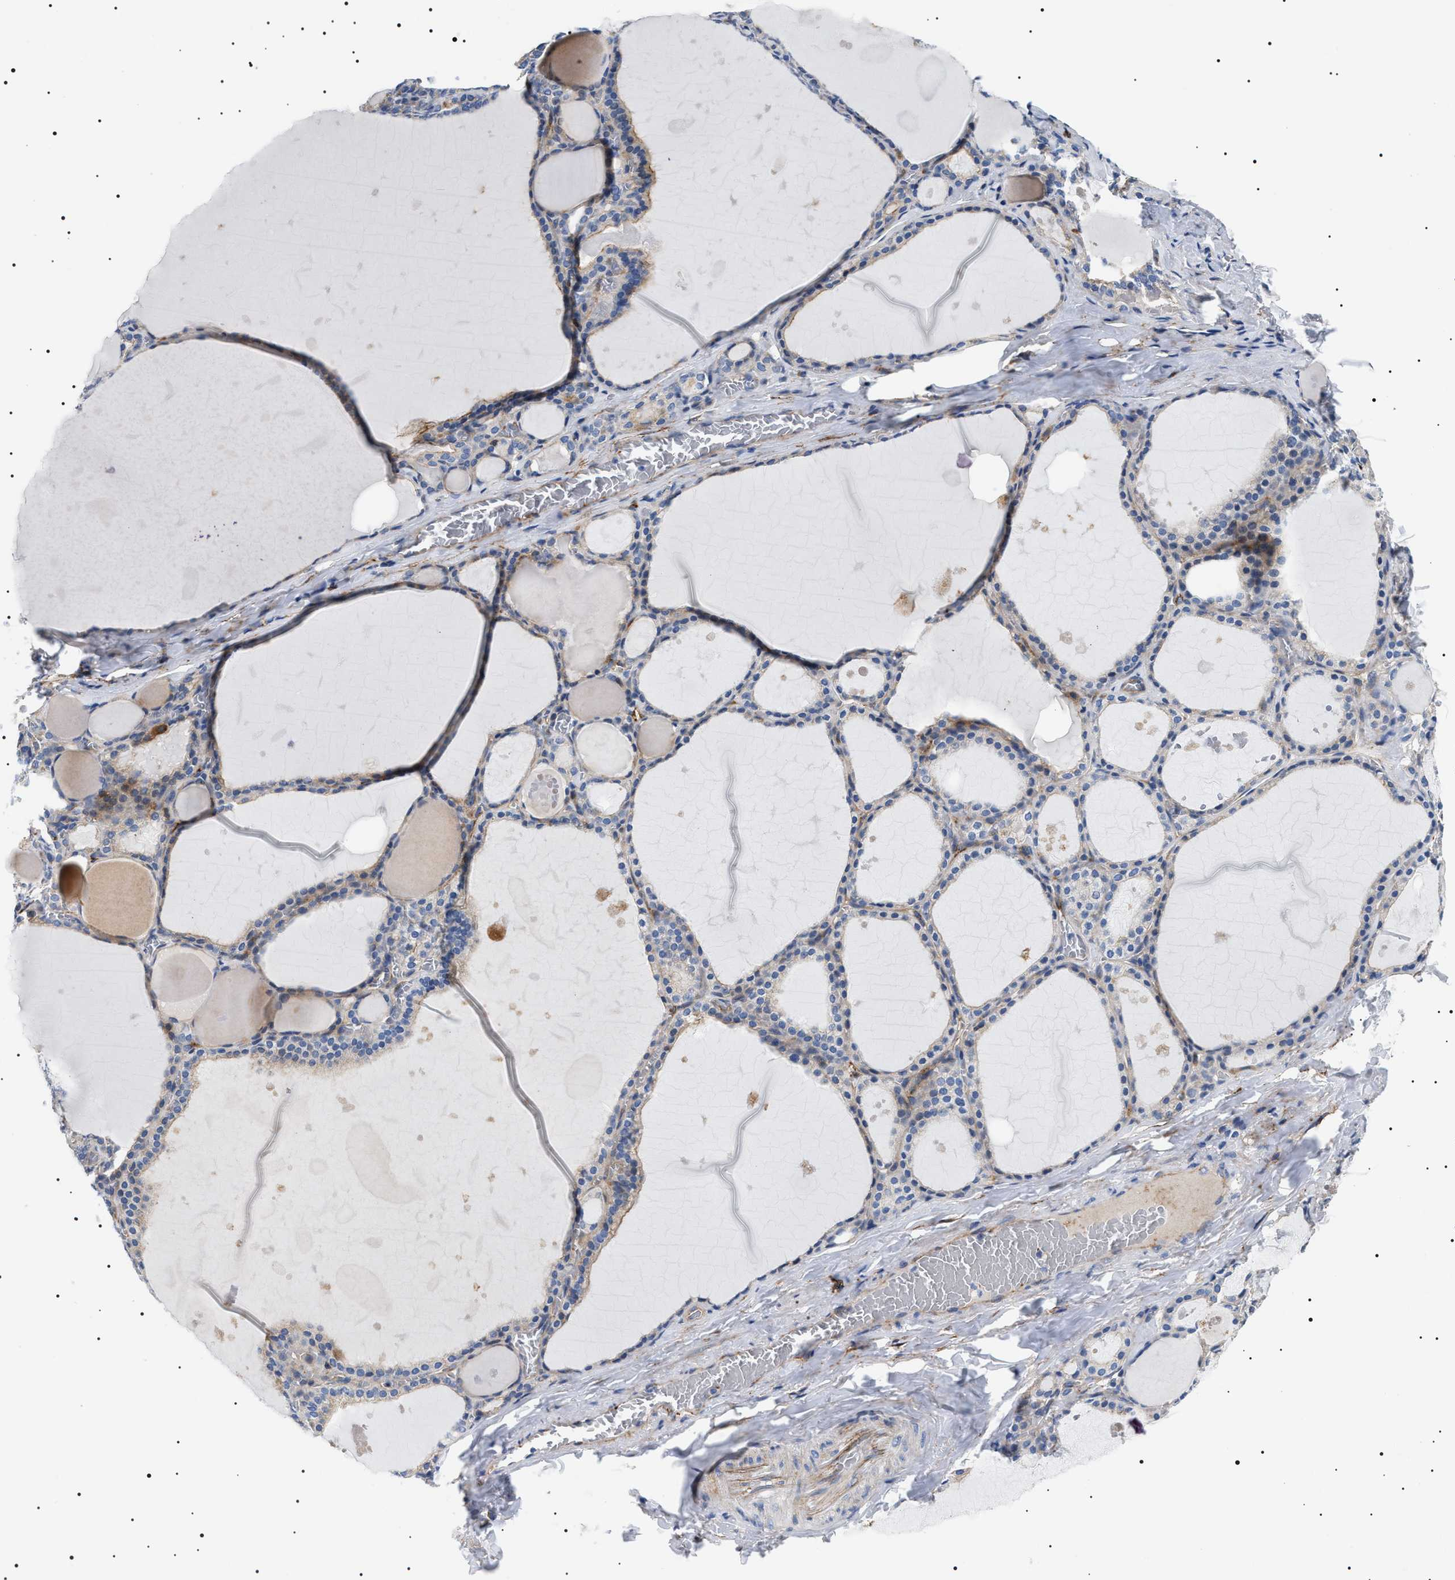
{"staining": {"intensity": "weak", "quantity": "25%-75%", "location": "cytoplasmic/membranous"}, "tissue": "thyroid gland", "cell_type": "Glandular cells", "image_type": "normal", "snomed": [{"axis": "morphology", "description": "Normal tissue, NOS"}, {"axis": "topography", "description": "Thyroid gland"}], "caption": "Immunohistochemistry (IHC) image of unremarkable human thyroid gland stained for a protein (brown), which shows low levels of weak cytoplasmic/membranous expression in approximately 25%-75% of glandular cells.", "gene": "TMEM222", "patient": {"sex": "male", "age": 56}}